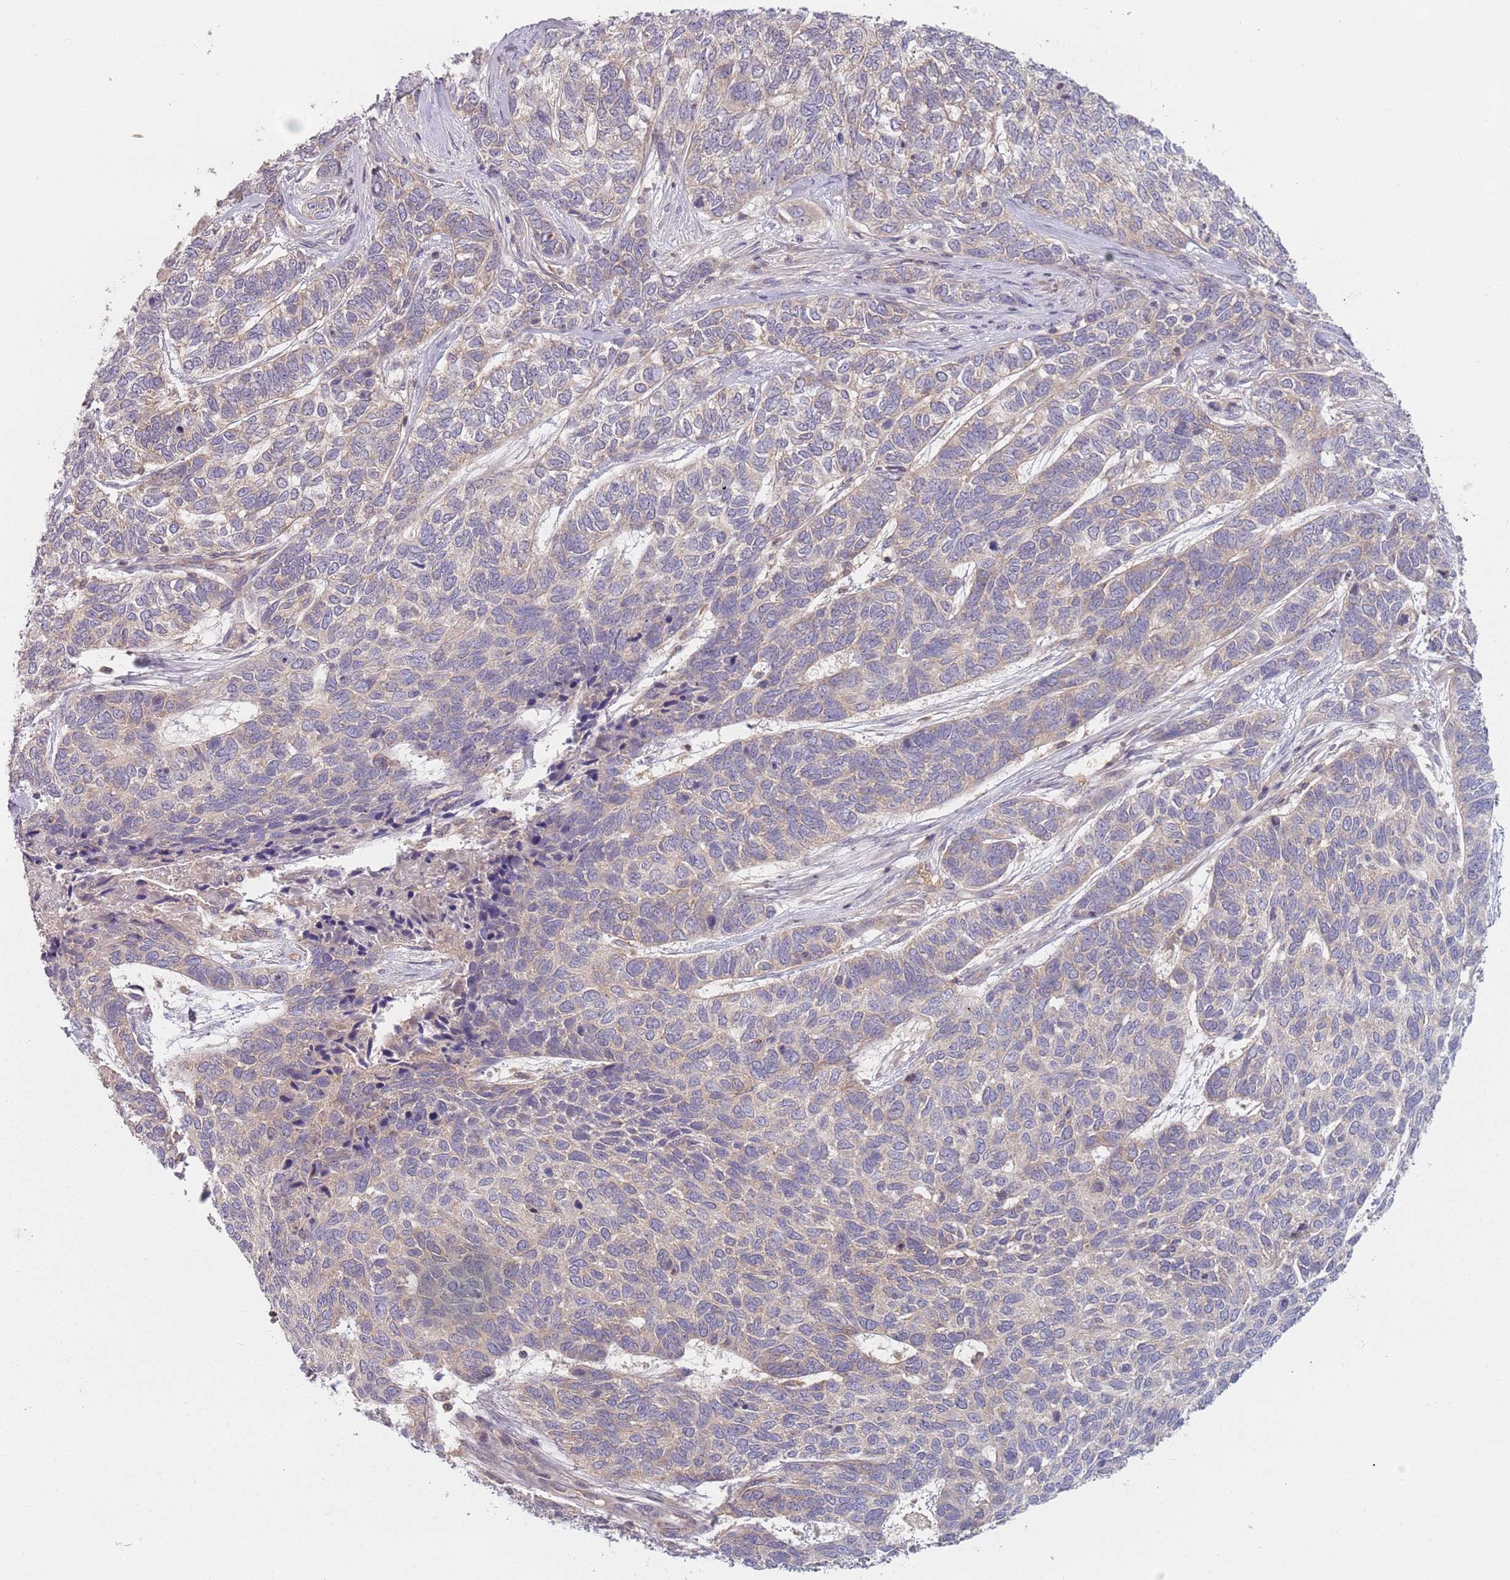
{"staining": {"intensity": "weak", "quantity": "25%-75%", "location": "cytoplasmic/membranous"}, "tissue": "skin cancer", "cell_type": "Tumor cells", "image_type": "cancer", "snomed": [{"axis": "morphology", "description": "Basal cell carcinoma"}, {"axis": "topography", "description": "Skin"}], "caption": "This image displays immunohistochemistry staining of basal cell carcinoma (skin), with low weak cytoplasmic/membranous positivity in approximately 25%-75% of tumor cells.", "gene": "ASB13", "patient": {"sex": "female", "age": 65}}